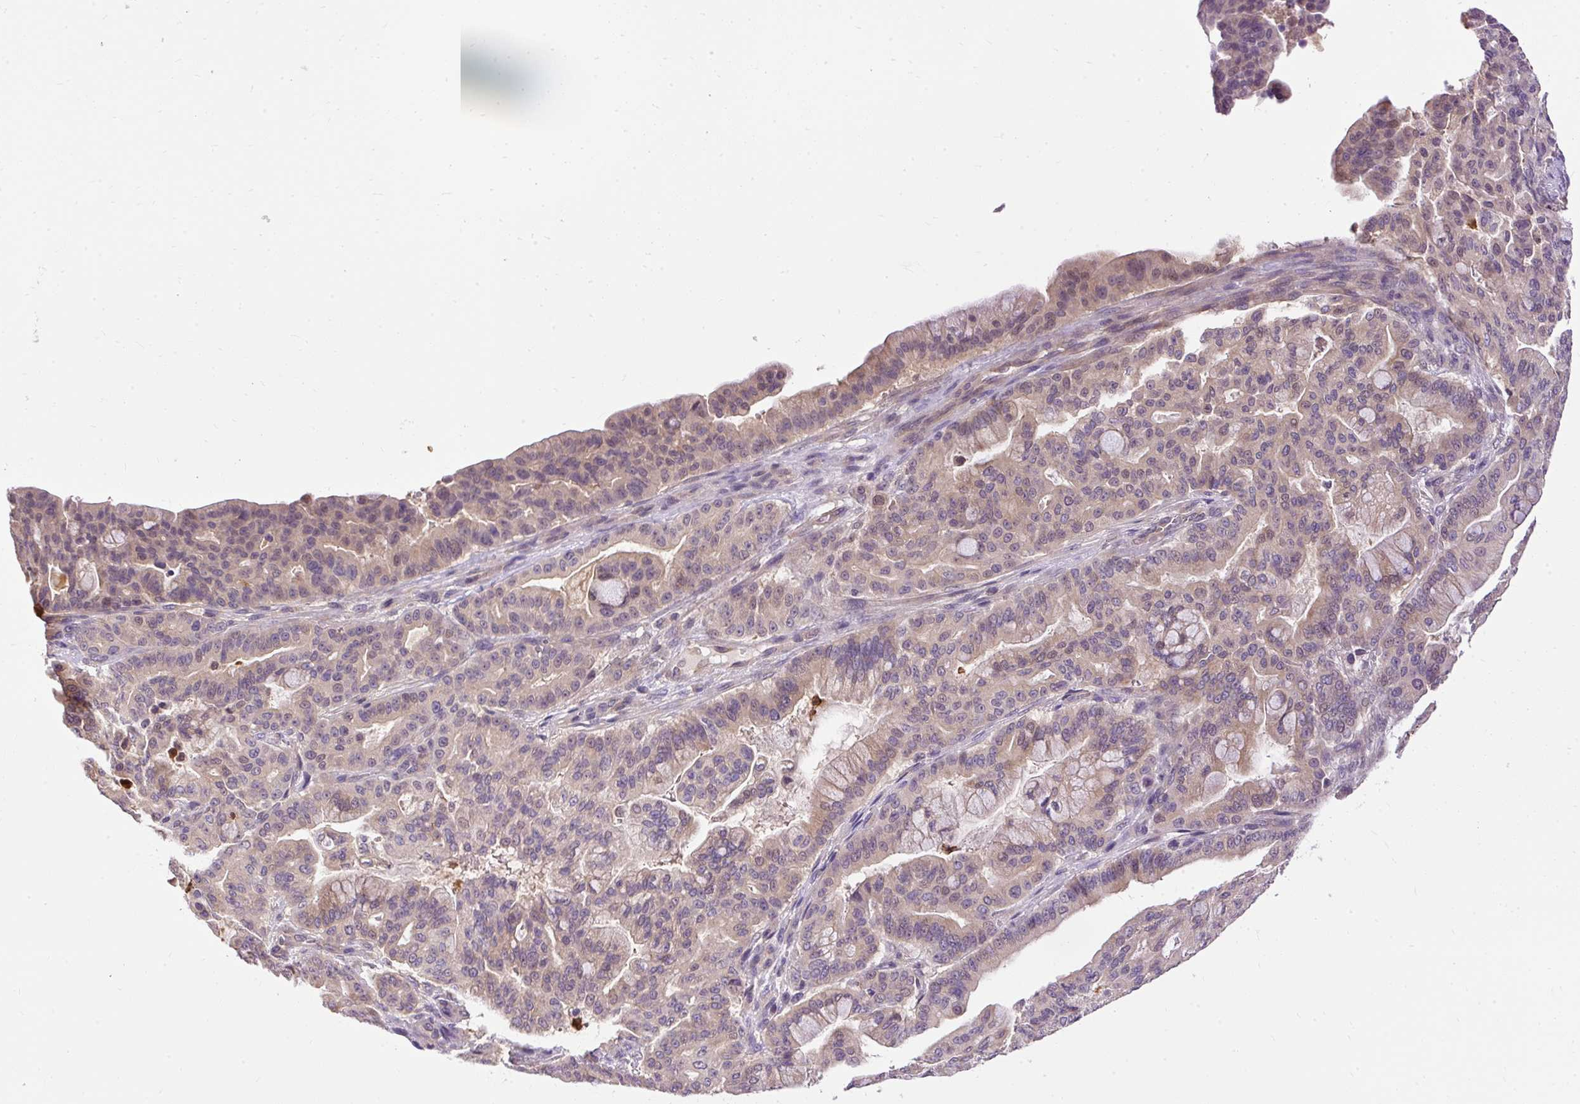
{"staining": {"intensity": "weak", "quantity": "25%-75%", "location": "cytoplasmic/membranous"}, "tissue": "pancreatic cancer", "cell_type": "Tumor cells", "image_type": "cancer", "snomed": [{"axis": "morphology", "description": "Adenocarcinoma, NOS"}, {"axis": "topography", "description": "Pancreas"}], "caption": "Immunohistochemistry (IHC) histopathology image of neoplastic tissue: pancreatic cancer (adenocarcinoma) stained using immunohistochemistry exhibits low levels of weak protein expression localized specifically in the cytoplasmic/membranous of tumor cells, appearing as a cytoplasmic/membranous brown color.", "gene": "CTTNBP2", "patient": {"sex": "male", "age": 63}}